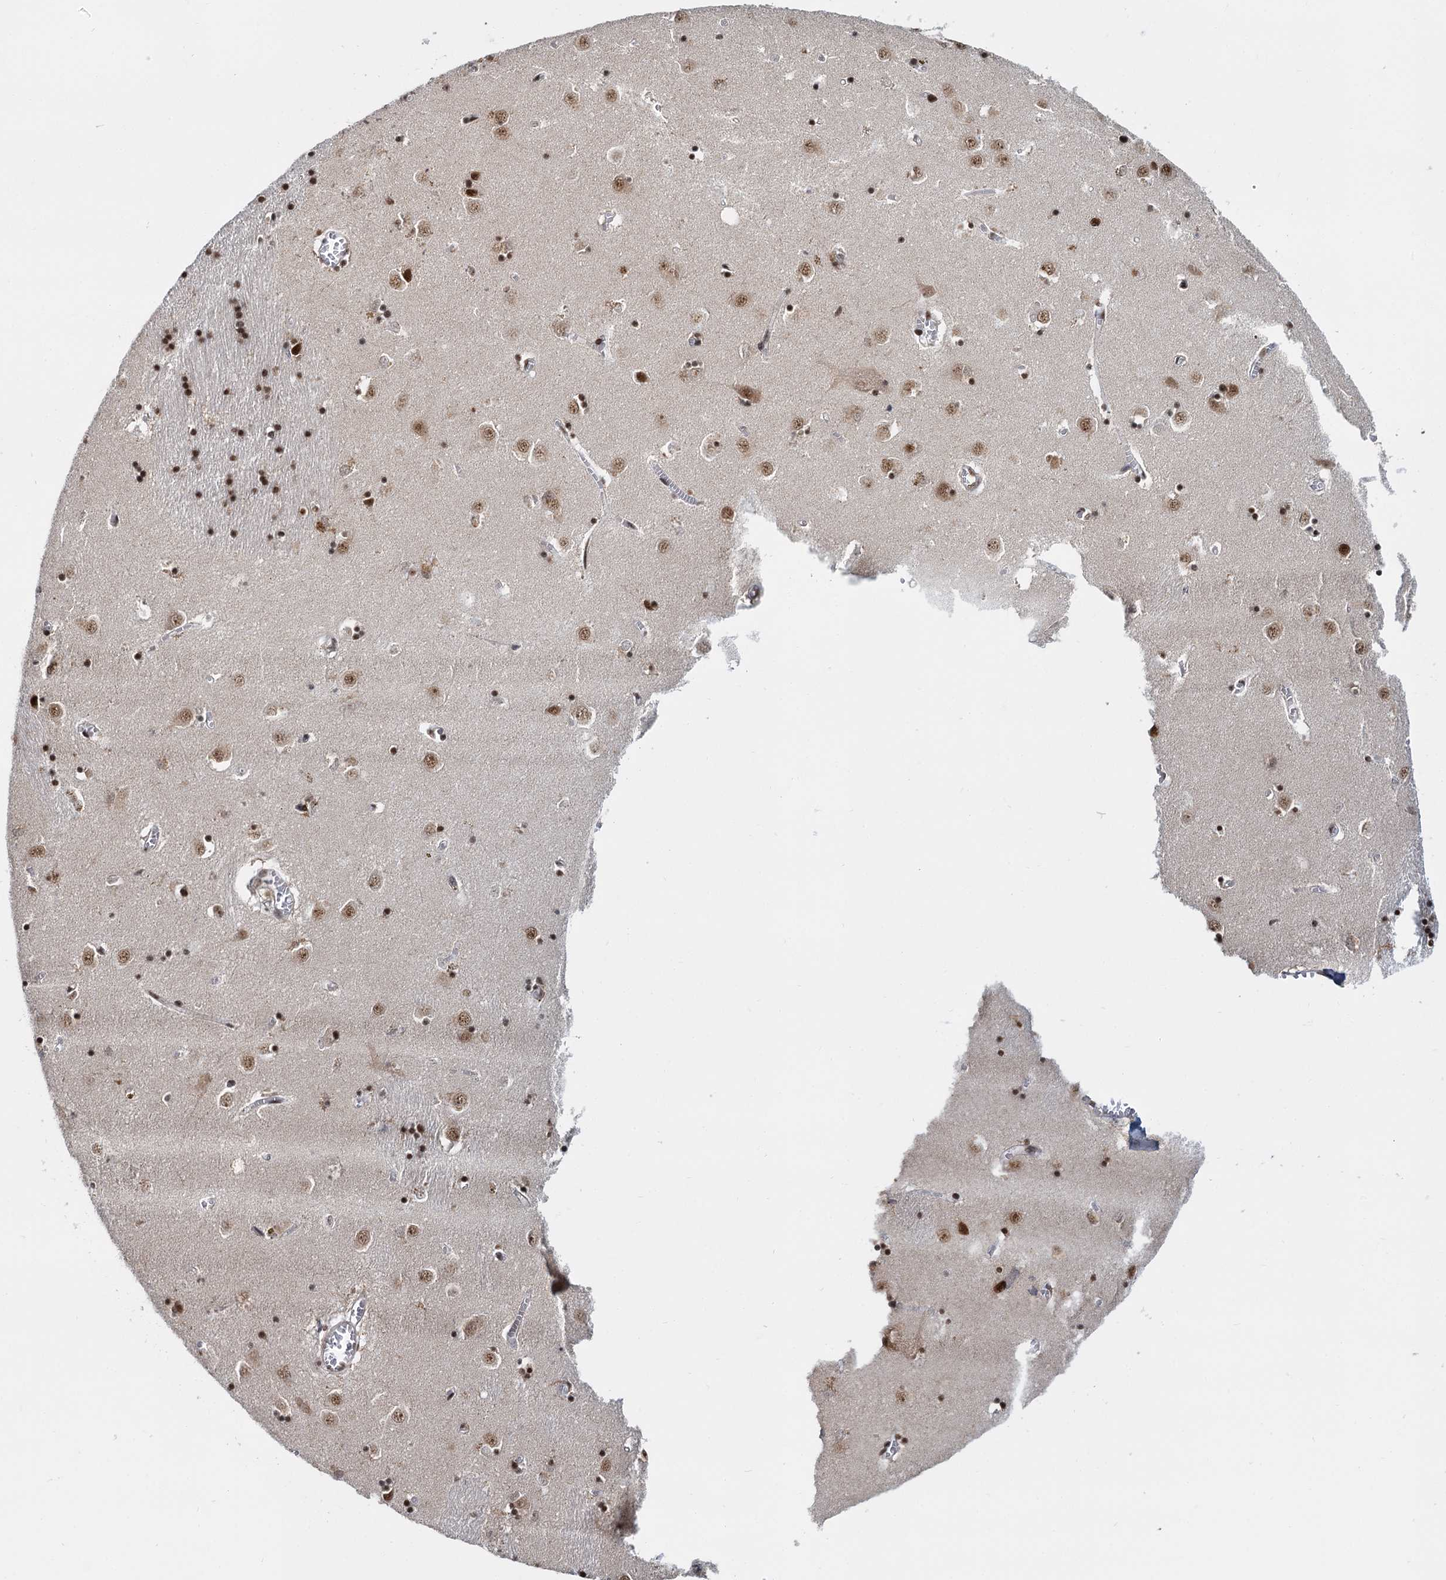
{"staining": {"intensity": "moderate", "quantity": ">75%", "location": "nuclear"}, "tissue": "caudate", "cell_type": "Glial cells", "image_type": "normal", "snomed": [{"axis": "morphology", "description": "Normal tissue, NOS"}, {"axis": "topography", "description": "Lateral ventricle wall"}], "caption": "This is an image of IHC staining of benign caudate, which shows moderate positivity in the nuclear of glial cells.", "gene": "WBP4", "patient": {"sex": "male", "age": 70}}